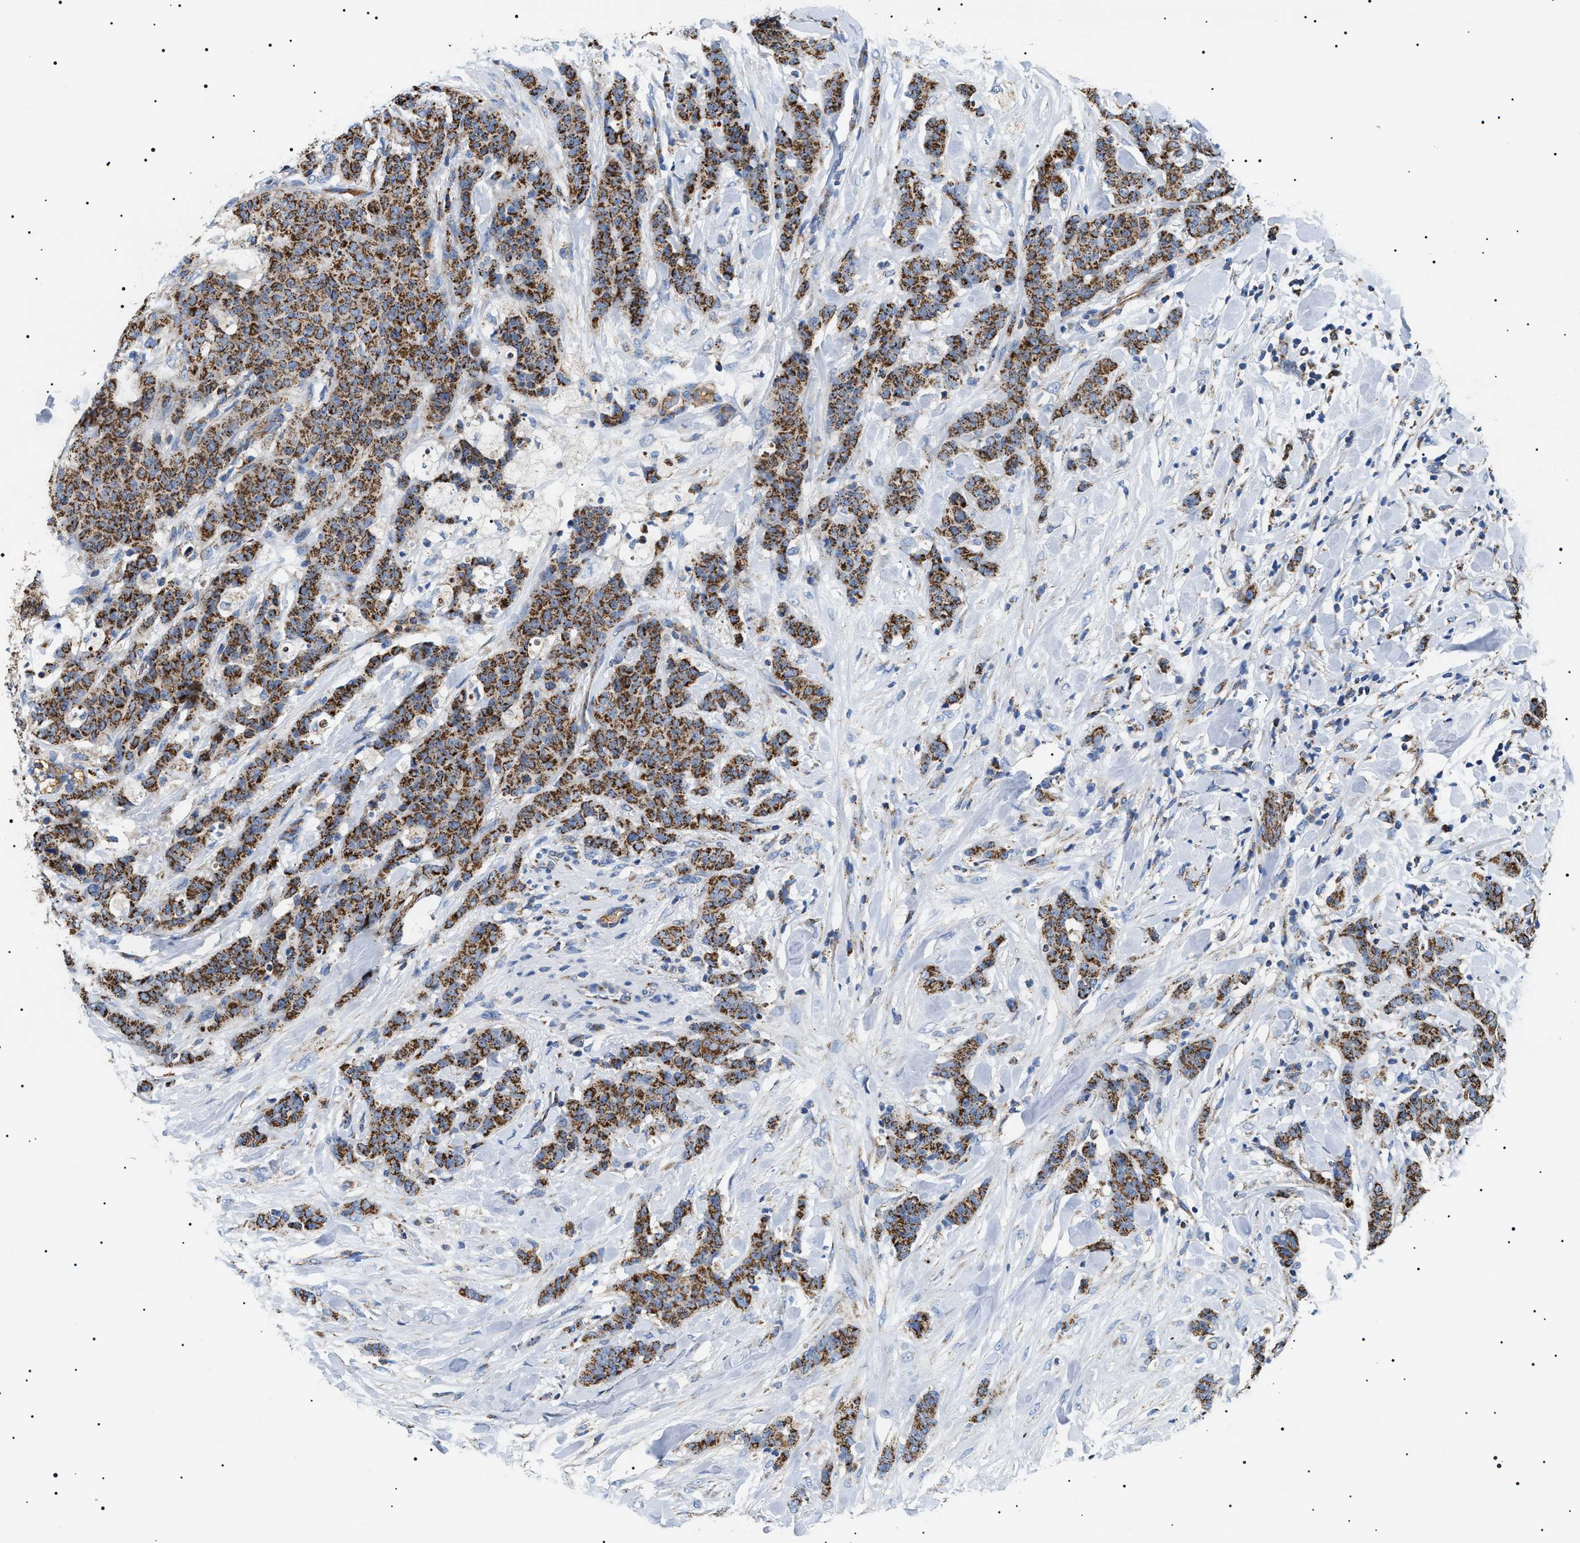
{"staining": {"intensity": "strong", "quantity": ">75%", "location": "cytoplasmic/membranous"}, "tissue": "breast cancer", "cell_type": "Tumor cells", "image_type": "cancer", "snomed": [{"axis": "morphology", "description": "Normal tissue, NOS"}, {"axis": "morphology", "description": "Duct carcinoma"}, {"axis": "topography", "description": "Breast"}], "caption": "Infiltrating ductal carcinoma (breast) was stained to show a protein in brown. There is high levels of strong cytoplasmic/membranous expression in approximately >75% of tumor cells.", "gene": "OXSM", "patient": {"sex": "female", "age": 40}}